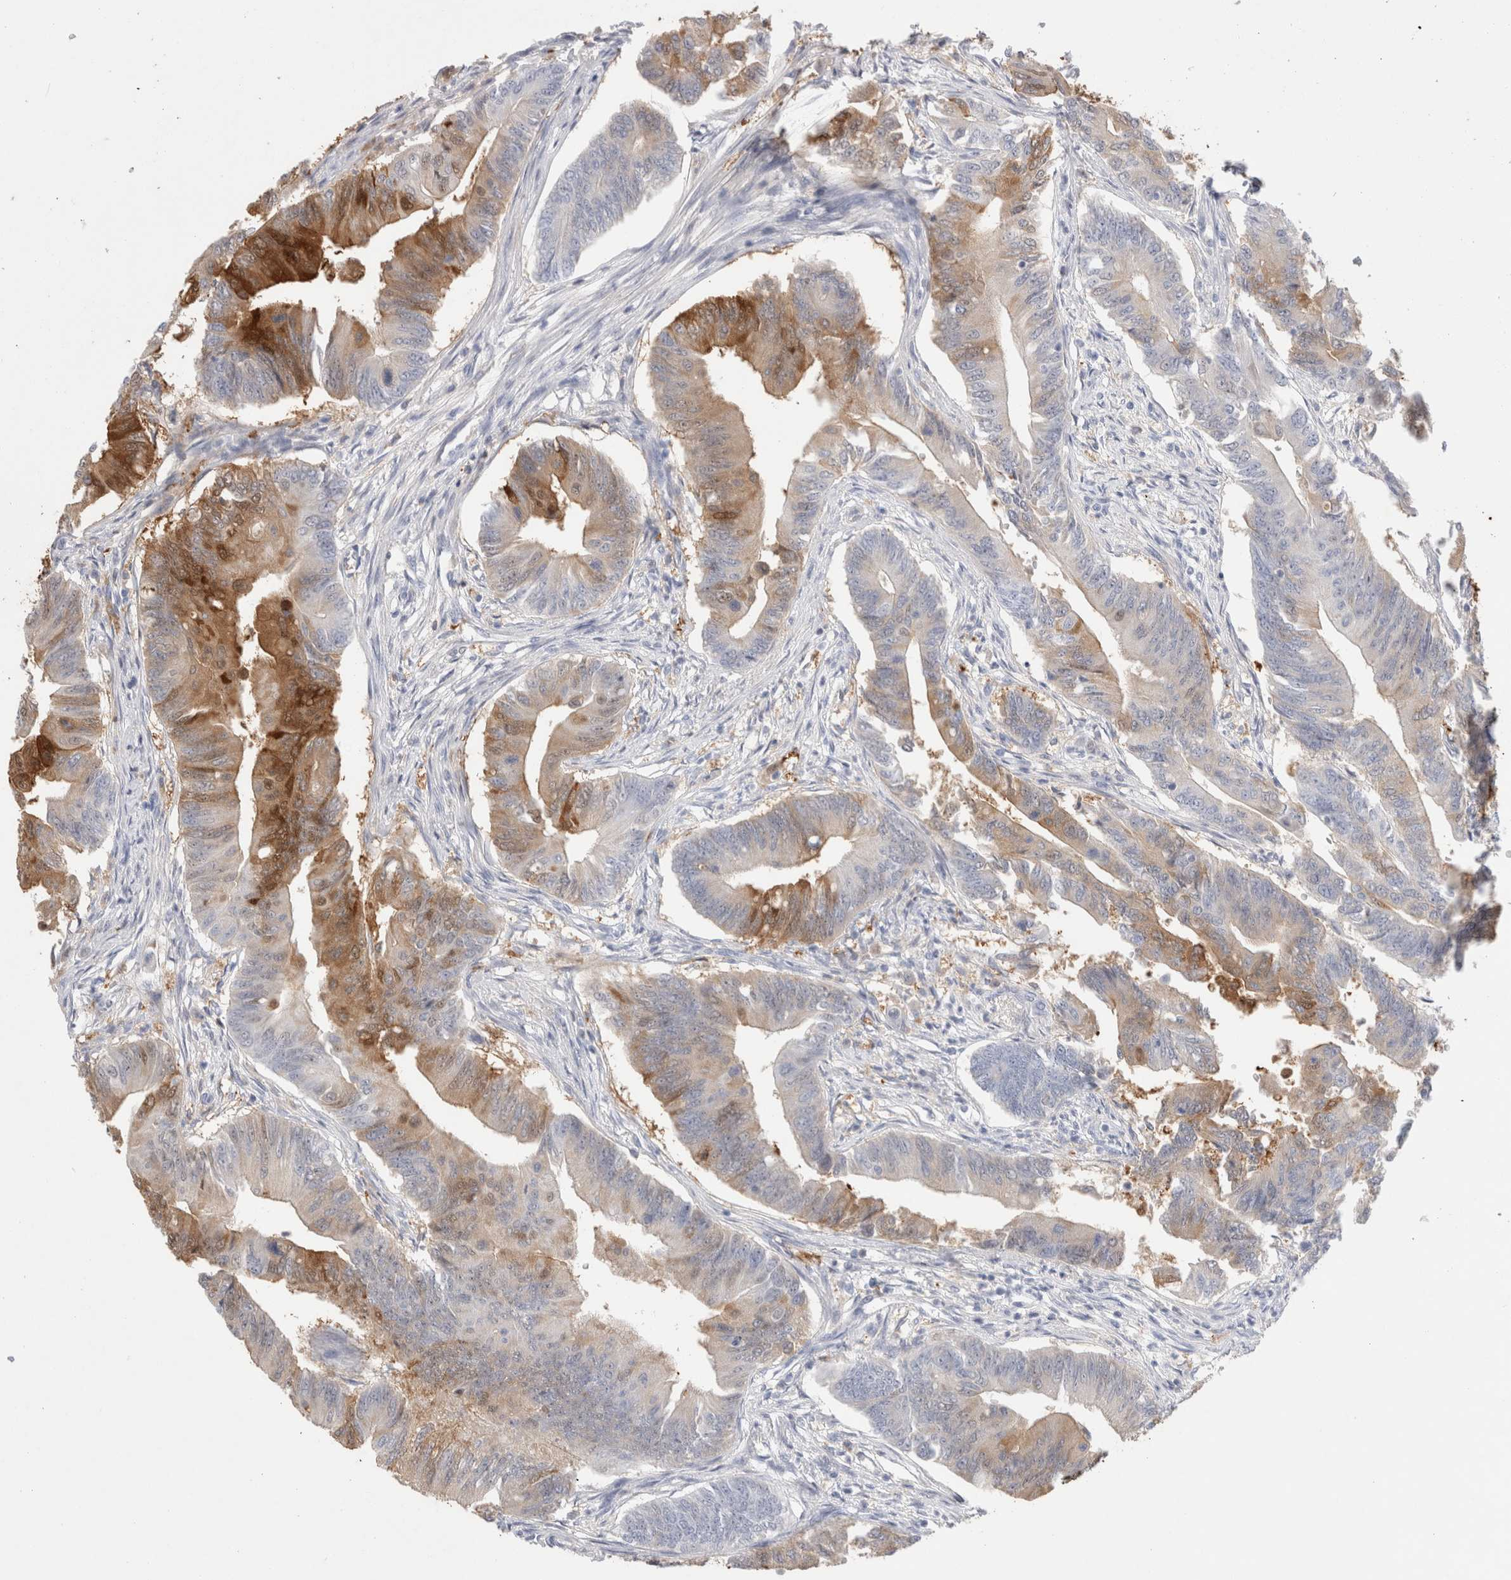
{"staining": {"intensity": "strong", "quantity": "<25%", "location": "cytoplasmic/membranous"}, "tissue": "colorectal cancer", "cell_type": "Tumor cells", "image_type": "cancer", "snomed": [{"axis": "morphology", "description": "Adenoma, NOS"}, {"axis": "morphology", "description": "Adenocarcinoma, NOS"}, {"axis": "topography", "description": "Colon"}], "caption": "This histopathology image reveals immunohistochemistry staining of human colorectal cancer (adenoma), with medium strong cytoplasmic/membranous staining in about <25% of tumor cells.", "gene": "NAPEPLD", "patient": {"sex": "male", "age": 79}}